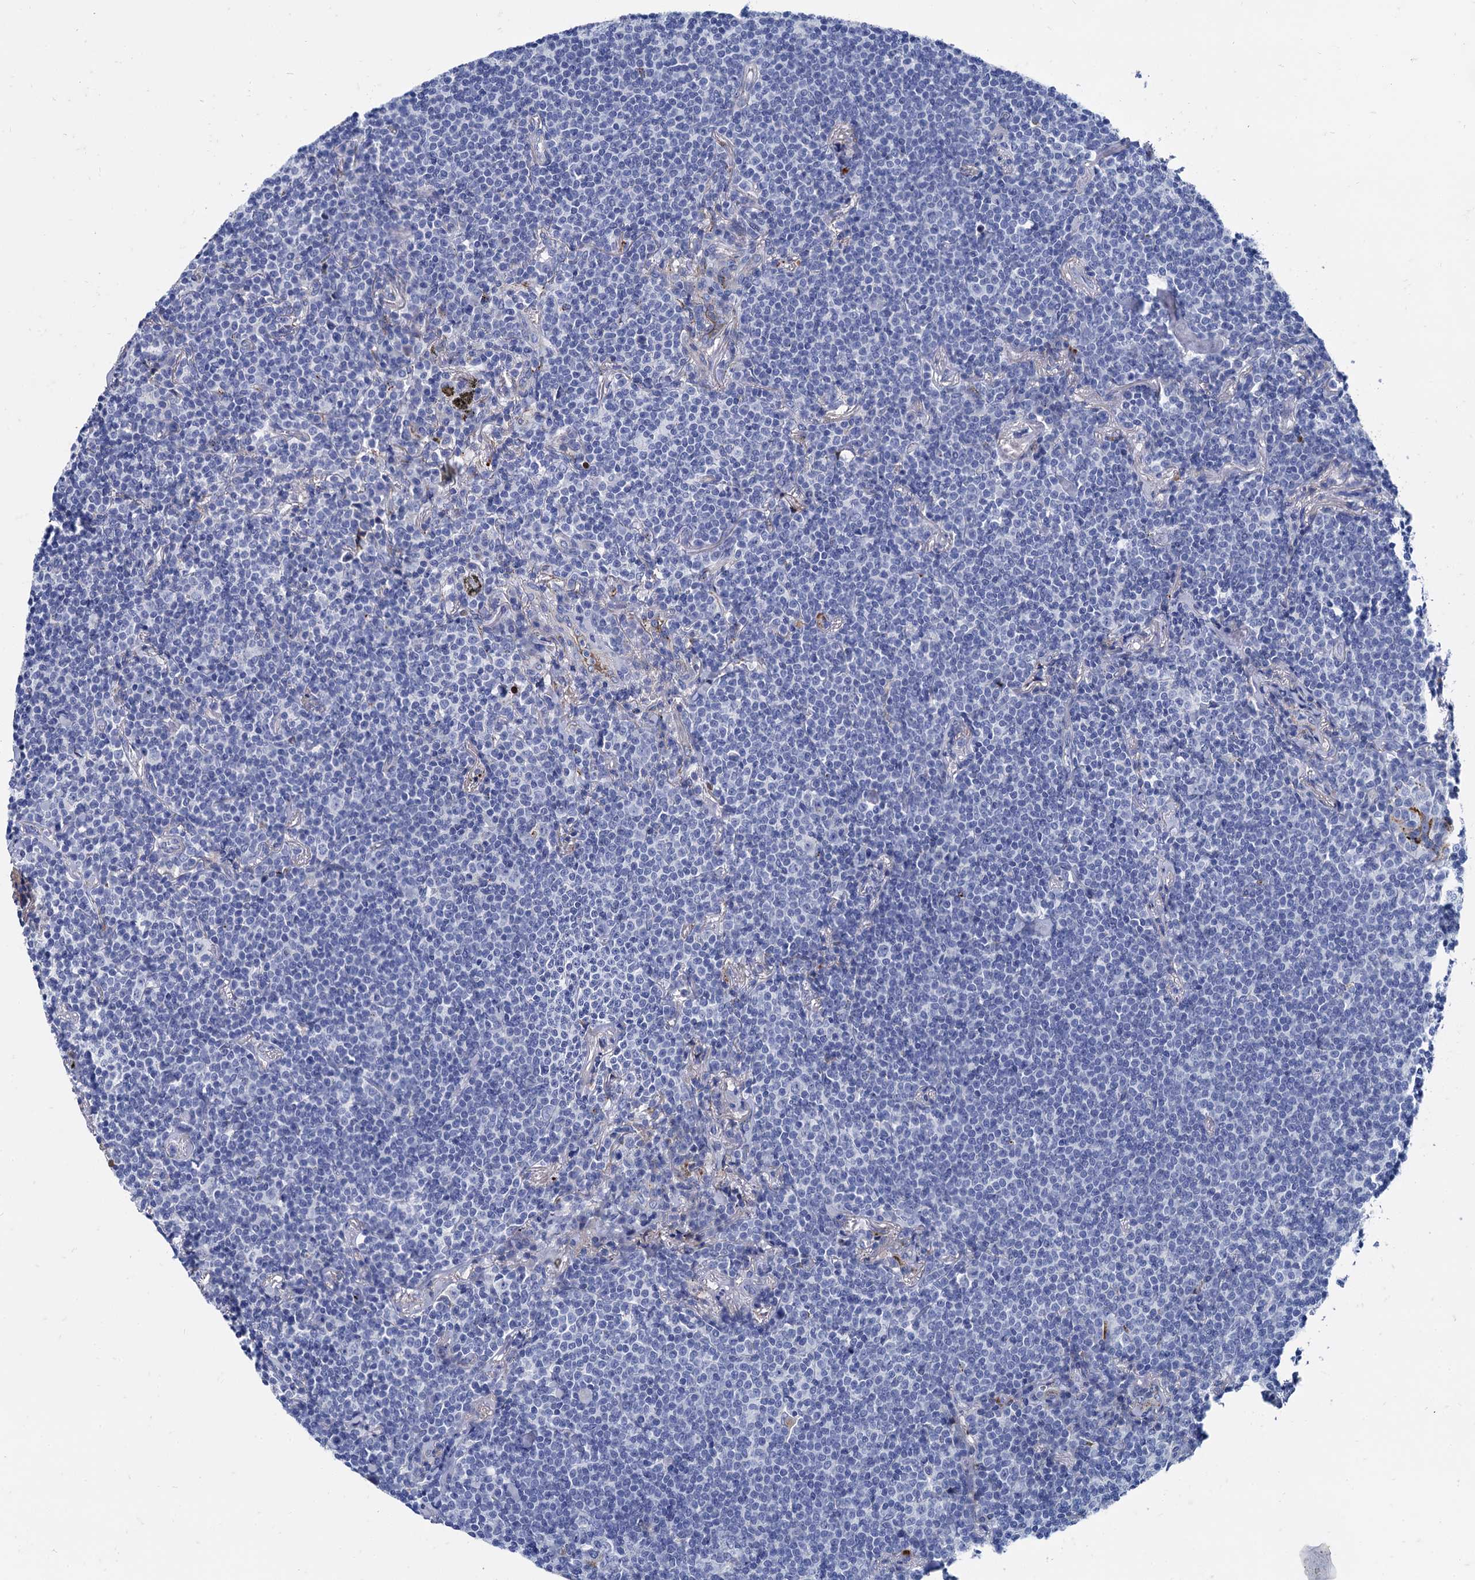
{"staining": {"intensity": "negative", "quantity": "none", "location": "none"}, "tissue": "lymphoma", "cell_type": "Tumor cells", "image_type": "cancer", "snomed": [{"axis": "morphology", "description": "Malignant lymphoma, non-Hodgkin's type, Low grade"}, {"axis": "topography", "description": "Lung"}], "caption": "DAB immunohistochemical staining of human lymphoma shows no significant positivity in tumor cells.", "gene": "APOD", "patient": {"sex": "female", "age": 71}}